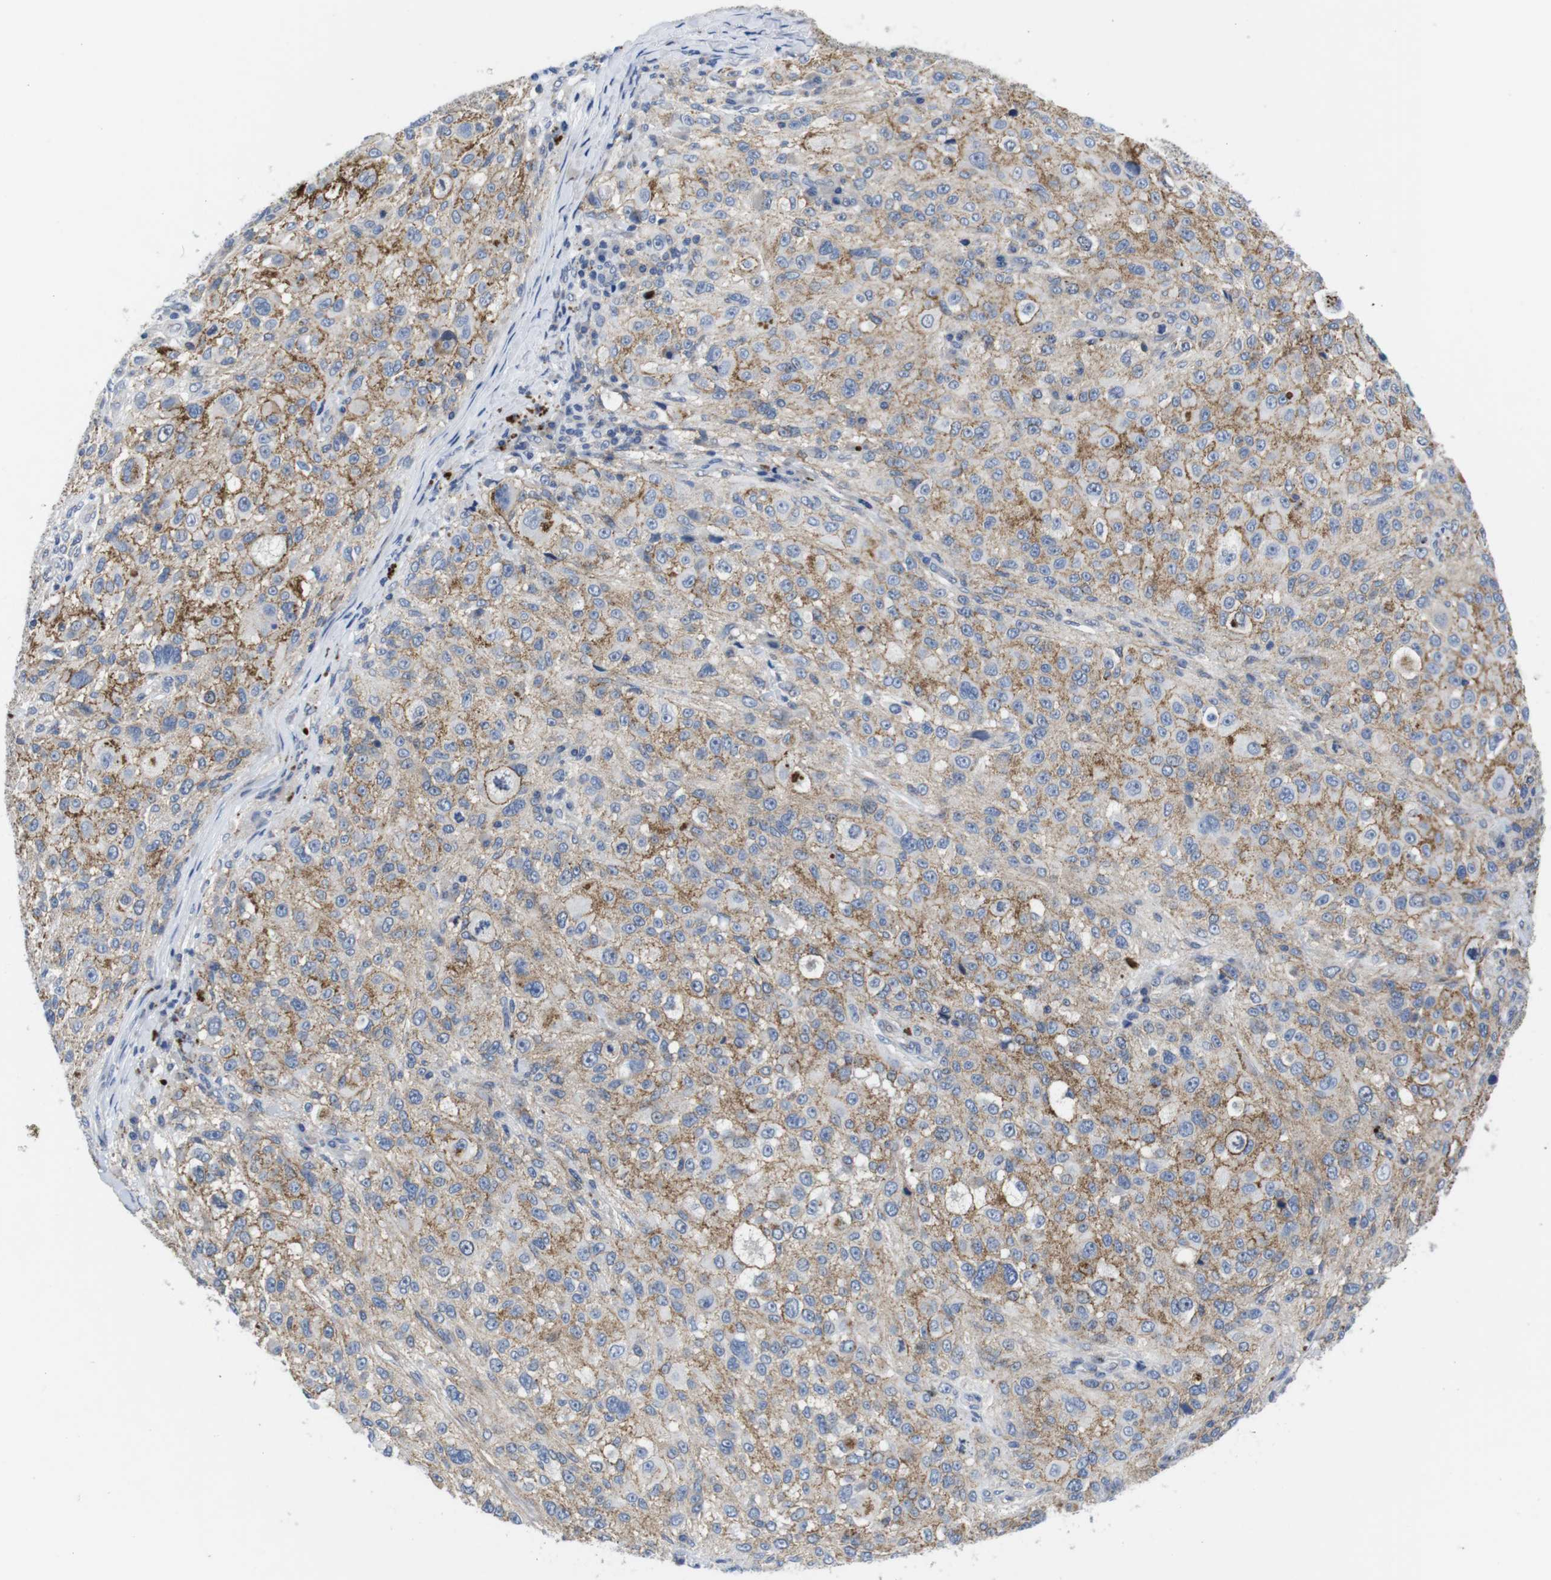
{"staining": {"intensity": "moderate", "quantity": "25%-75%", "location": "cytoplasmic/membranous"}, "tissue": "melanoma", "cell_type": "Tumor cells", "image_type": "cancer", "snomed": [{"axis": "morphology", "description": "Necrosis, NOS"}, {"axis": "morphology", "description": "Malignant melanoma, NOS"}, {"axis": "topography", "description": "Skin"}], "caption": "IHC histopathology image of neoplastic tissue: human melanoma stained using IHC displays medium levels of moderate protein expression localized specifically in the cytoplasmic/membranous of tumor cells, appearing as a cytoplasmic/membranous brown color.", "gene": "SCRIB", "patient": {"sex": "female", "age": 87}}